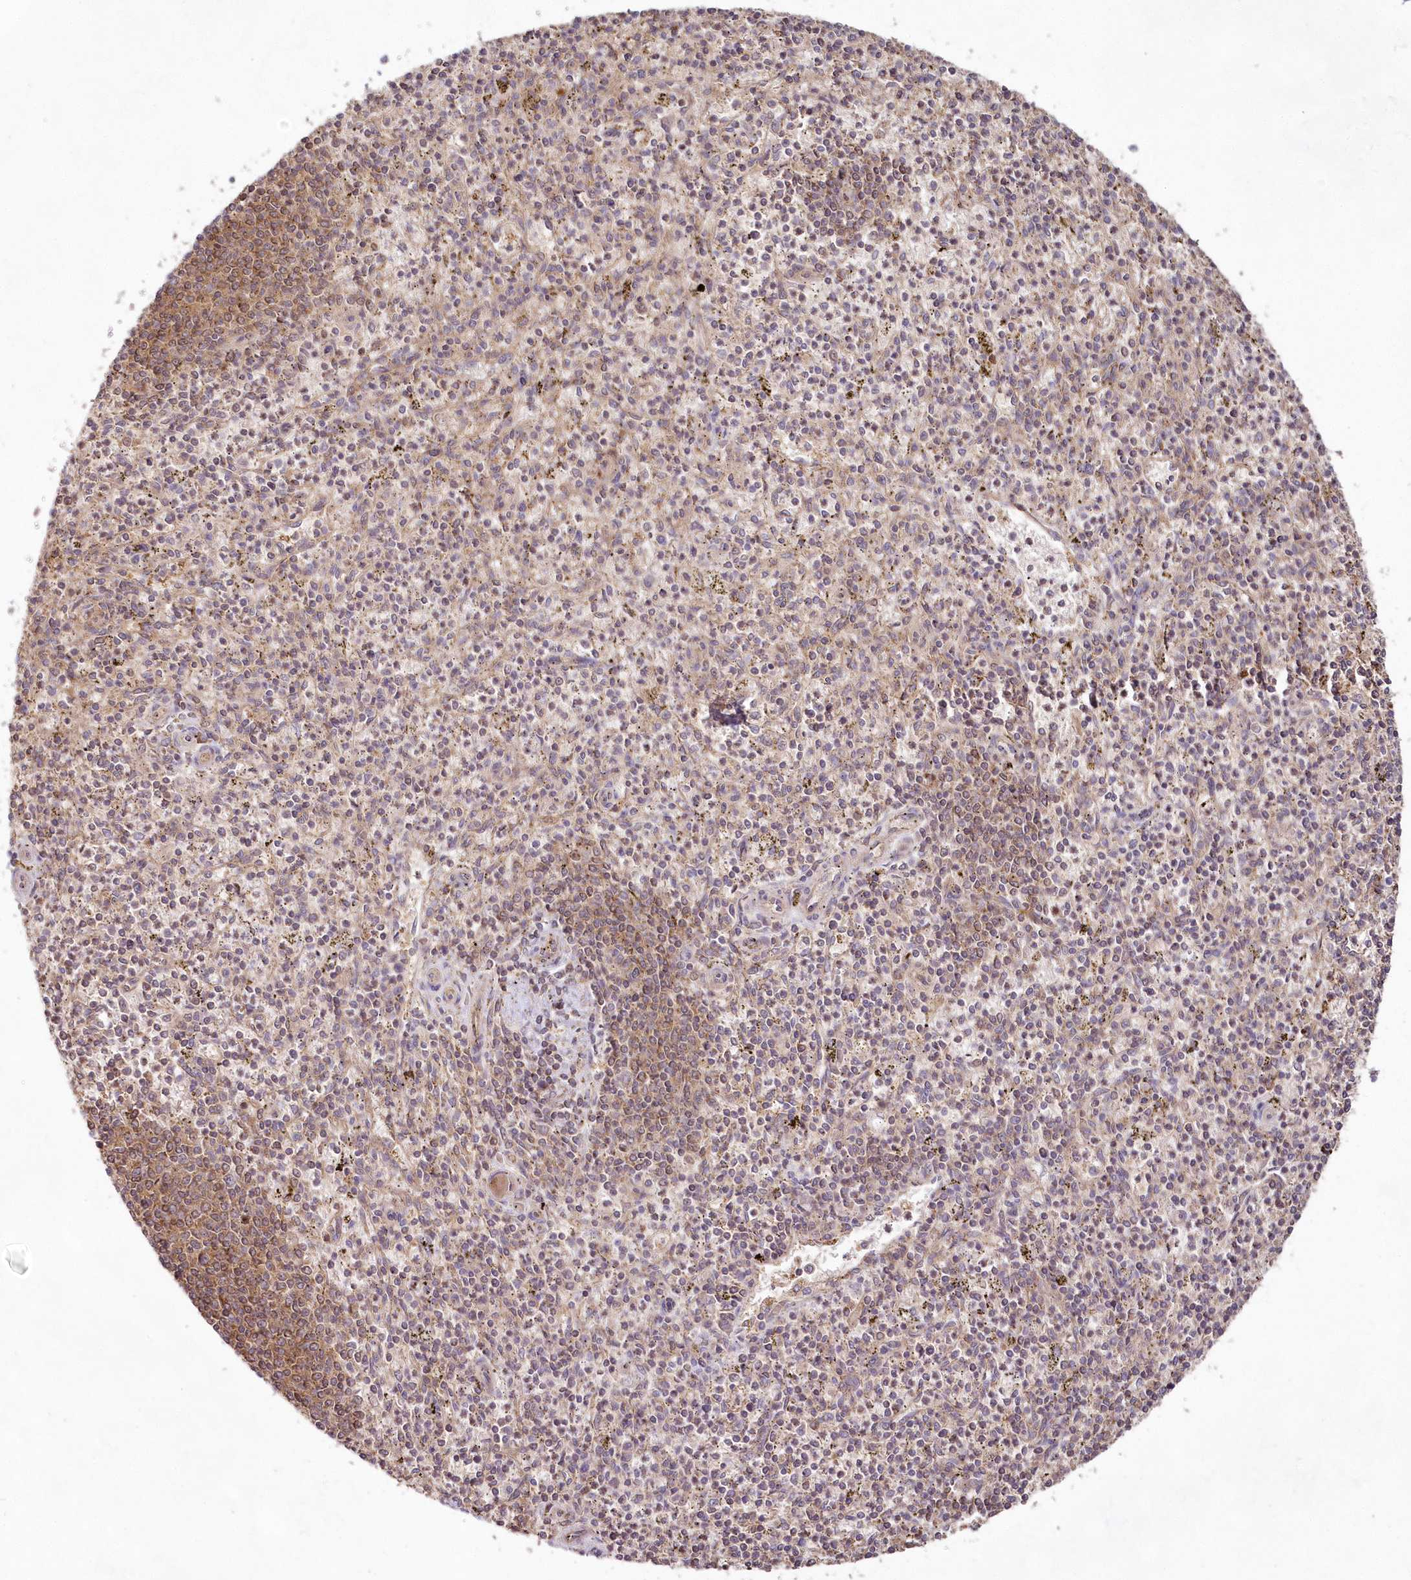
{"staining": {"intensity": "weak", "quantity": "<25%", "location": "cytoplasmic/membranous"}, "tissue": "spleen", "cell_type": "Cells in red pulp", "image_type": "normal", "snomed": [{"axis": "morphology", "description": "Normal tissue, NOS"}, {"axis": "topography", "description": "Spleen"}], "caption": "Protein analysis of normal spleen exhibits no significant expression in cells in red pulp. Brightfield microscopy of IHC stained with DAB (3,3'-diaminobenzidine) (brown) and hematoxylin (blue), captured at high magnification.", "gene": "IMPA1", "patient": {"sex": "male", "age": 72}}